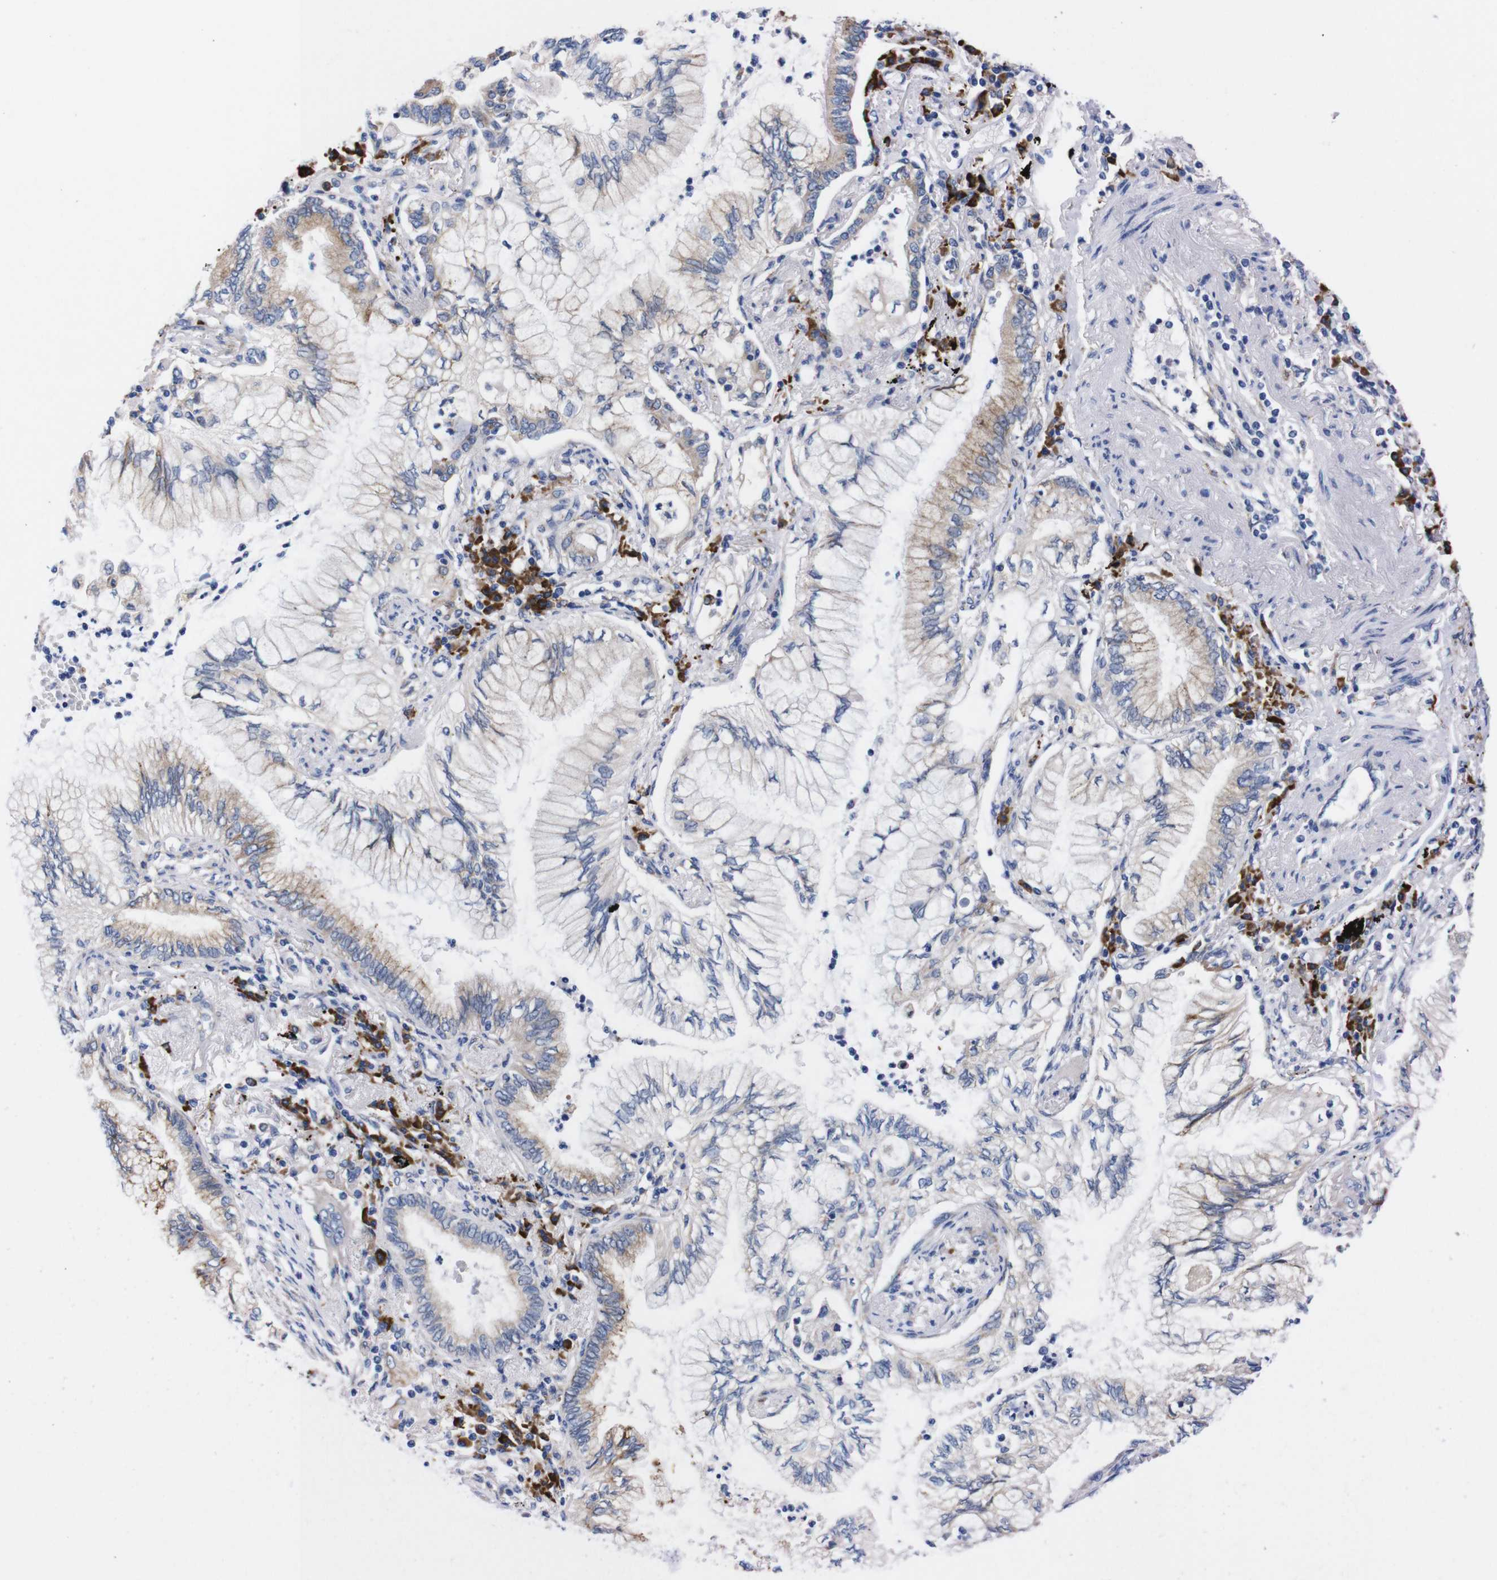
{"staining": {"intensity": "weak", "quantity": "<25%", "location": "cytoplasmic/membranous"}, "tissue": "lung cancer", "cell_type": "Tumor cells", "image_type": "cancer", "snomed": [{"axis": "morphology", "description": "Normal tissue, NOS"}, {"axis": "morphology", "description": "Adenocarcinoma, NOS"}, {"axis": "topography", "description": "Bronchus"}, {"axis": "topography", "description": "Lung"}], "caption": "This is an IHC image of lung cancer (adenocarcinoma). There is no positivity in tumor cells.", "gene": "NEBL", "patient": {"sex": "female", "age": 70}}